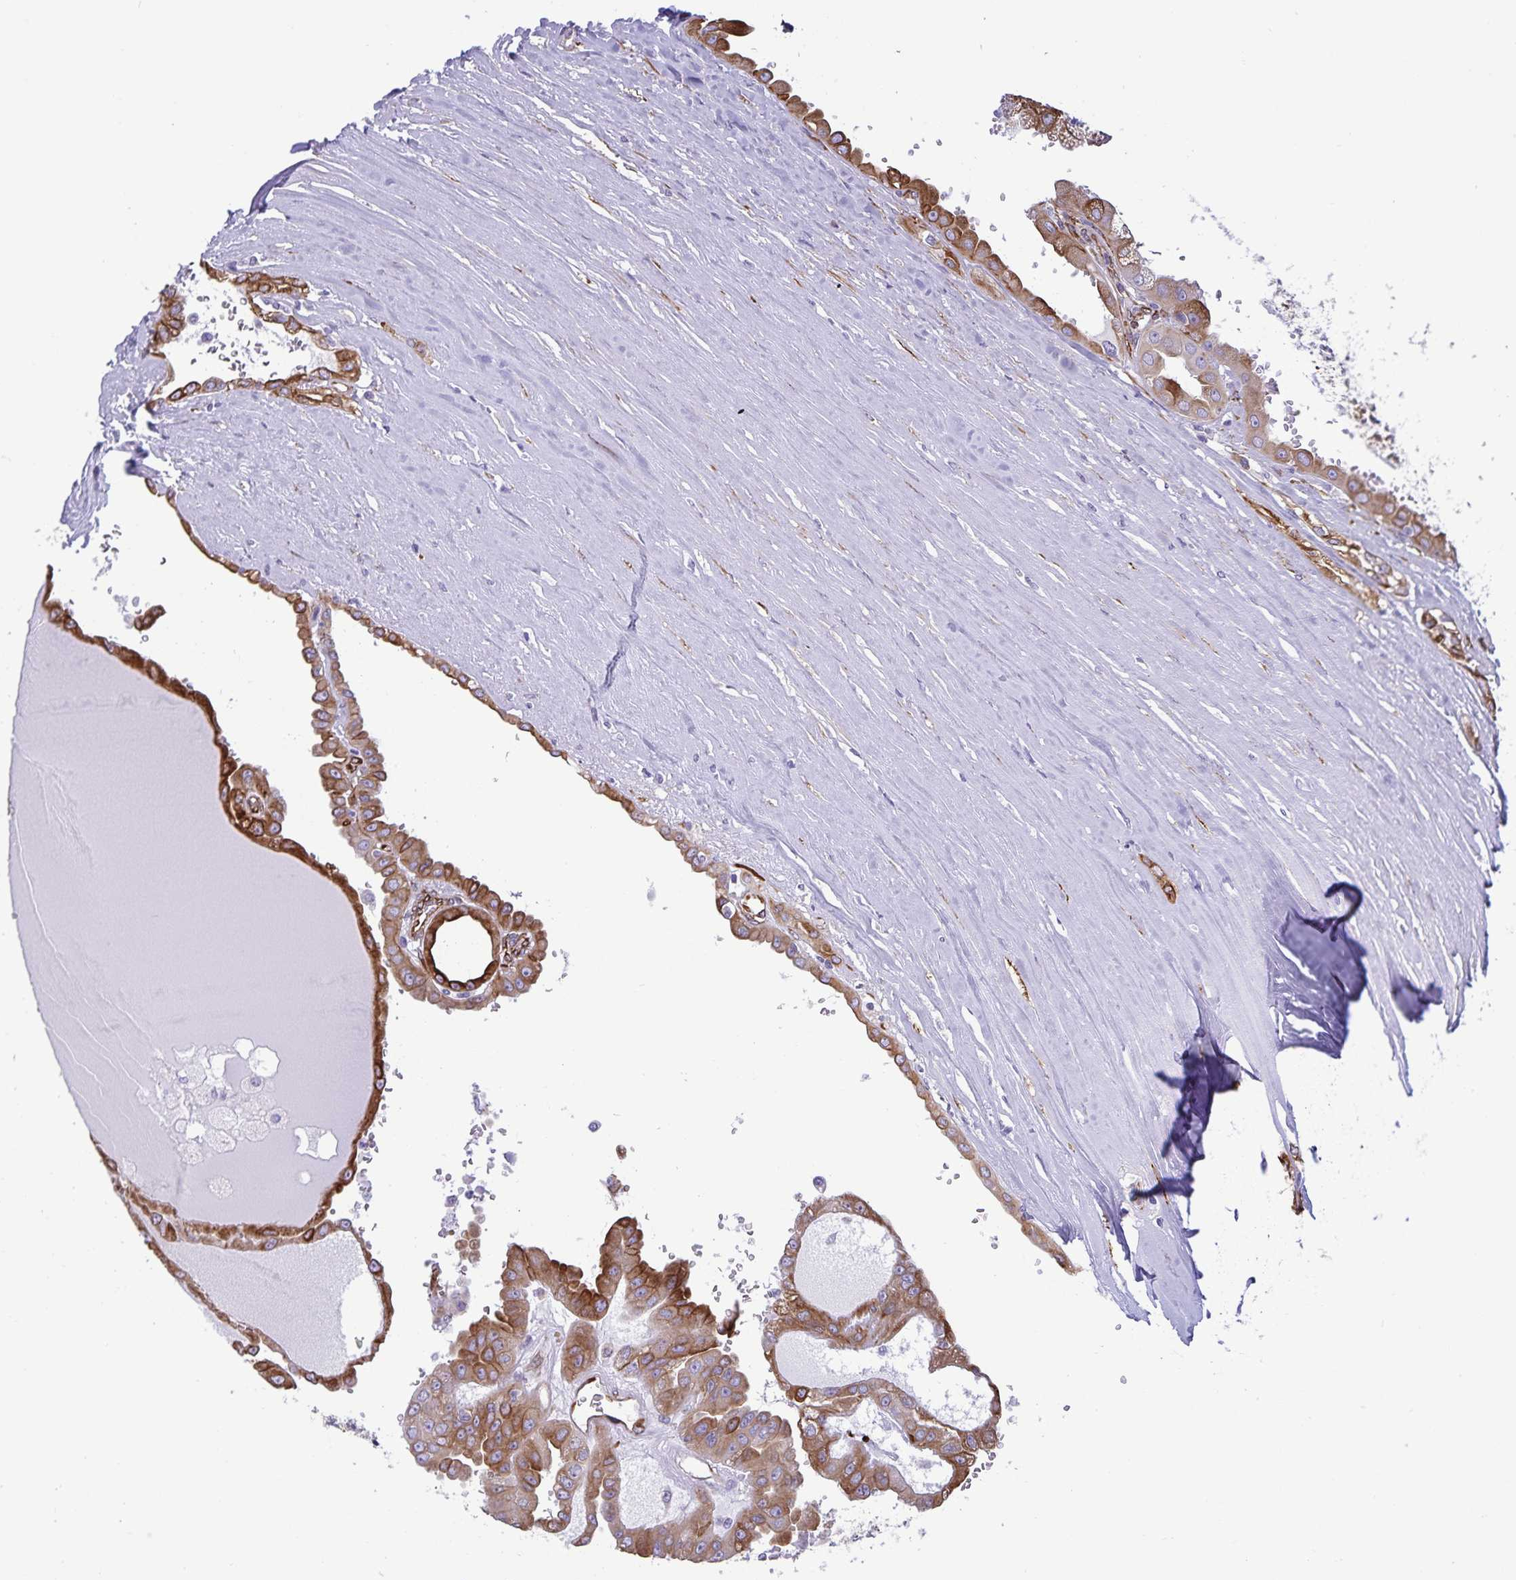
{"staining": {"intensity": "moderate", "quantity": ">75%", "location": "cytoplasmic/membranous"}, "tissue": "renal cancer", "cell_type": "Tumor cells", "image_type": "cancer", "snomed": [{"axis": "morphology", "description": "Adenocarcinoma, NOS"}, {"axis": "topography", "description": "Kidney"}], "caption": "Renal adenocarcinoma stained for a protein displays moderate cytoplasmic/membranous positivity in tumor cells.", "gene": "RCN1", "patient": {"sex": "male", "age": 58}}